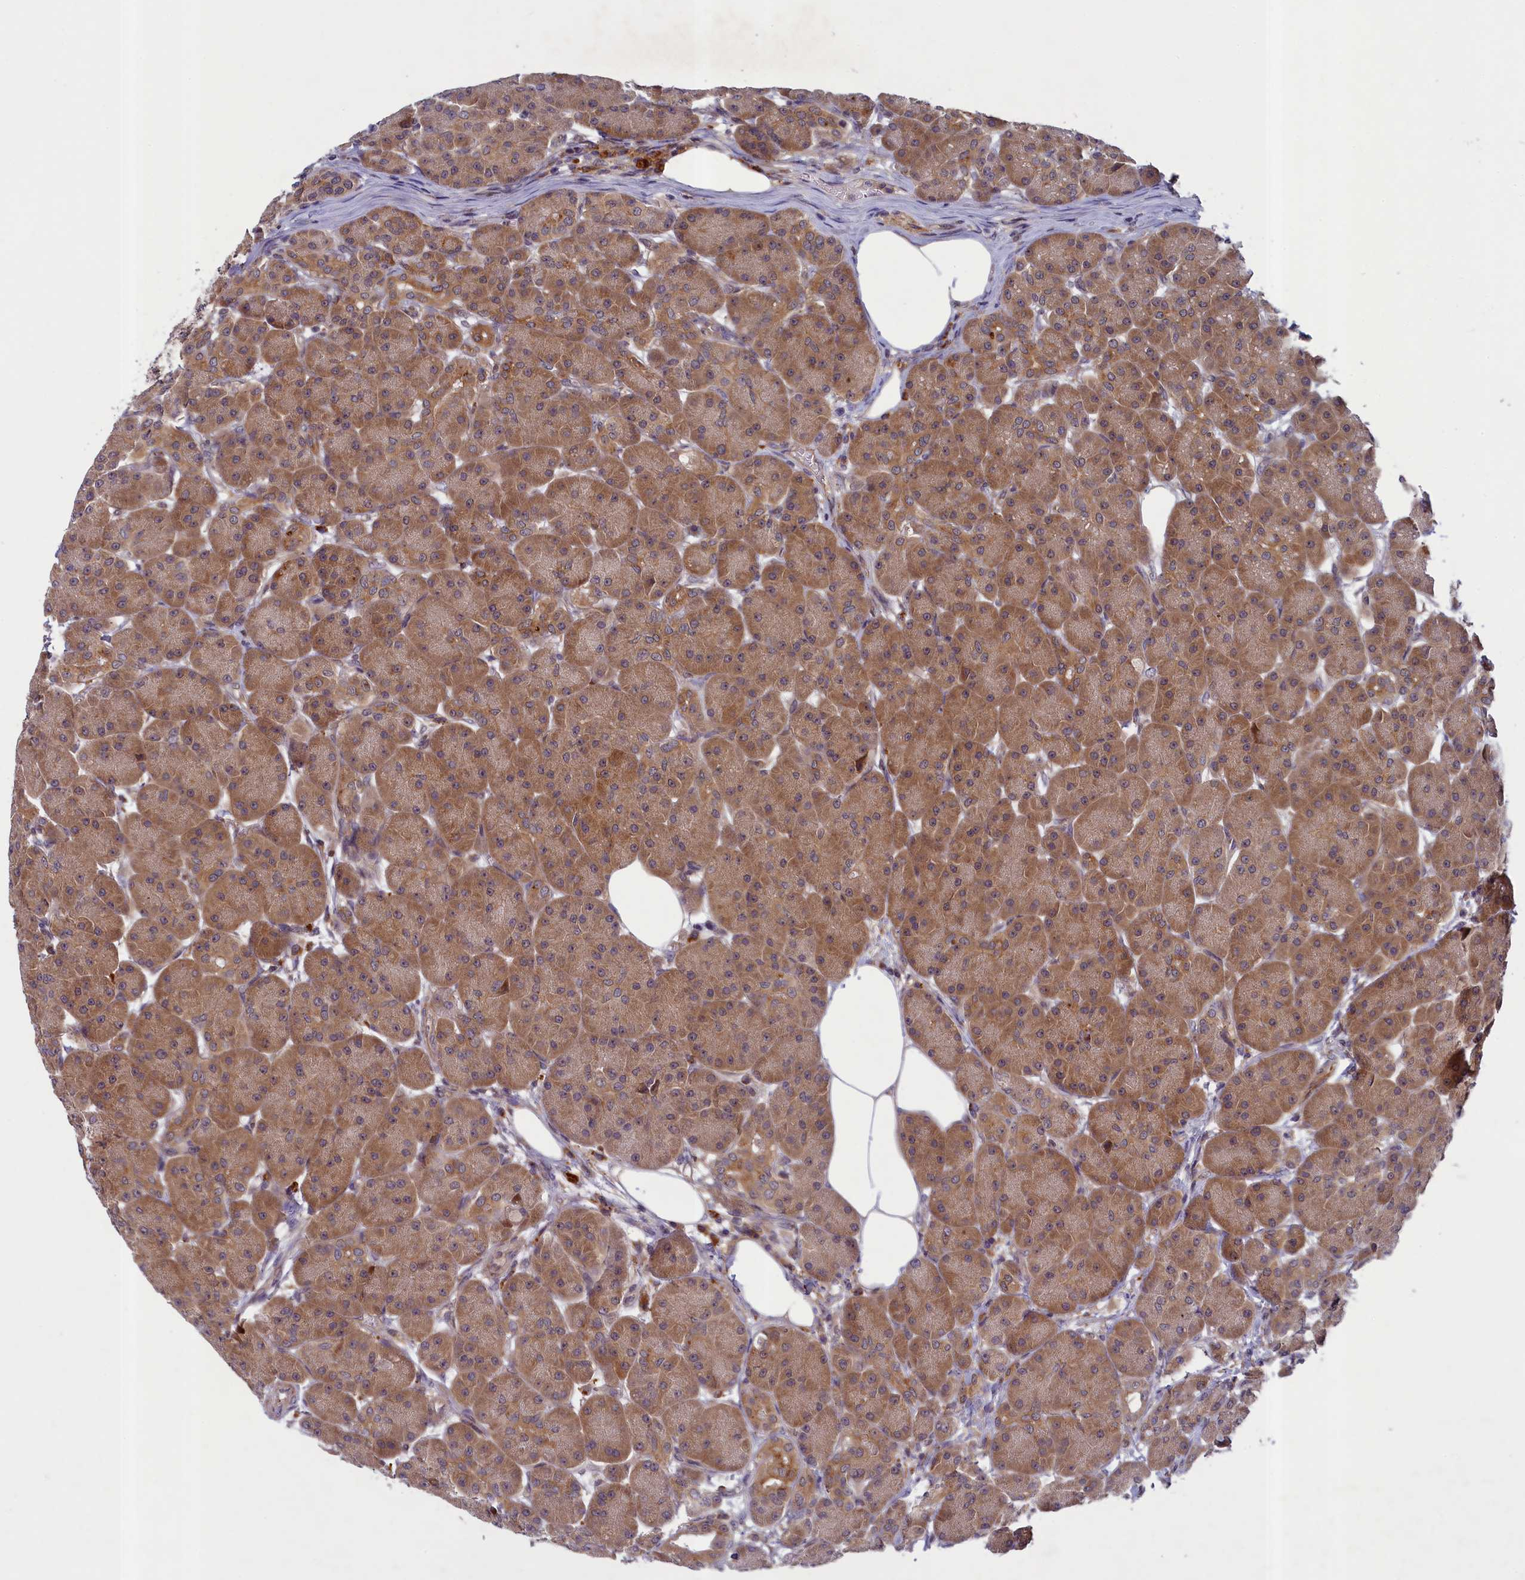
{"staining": {"intensity": "moderate", "quantity": ">75%", "location": "cytoplasmic/membranous"}, "tissue": "pancreas", "cell_type": "Exocrine glandular cells", "image_type": "normal", "snomed": [{"axis": "morphology", "description": "Normal tissue, NOS"}, {"axis": "topography", "description": "Pancreas"}], "caption": "Pancreas stained for a protein (brown) displays moderate cytoplasmic/membranous positive positivity in approximately >75% of exocrine glandular cells.", "gene": "NUBP1", "patient": {"sex": "male", "age": 63}}